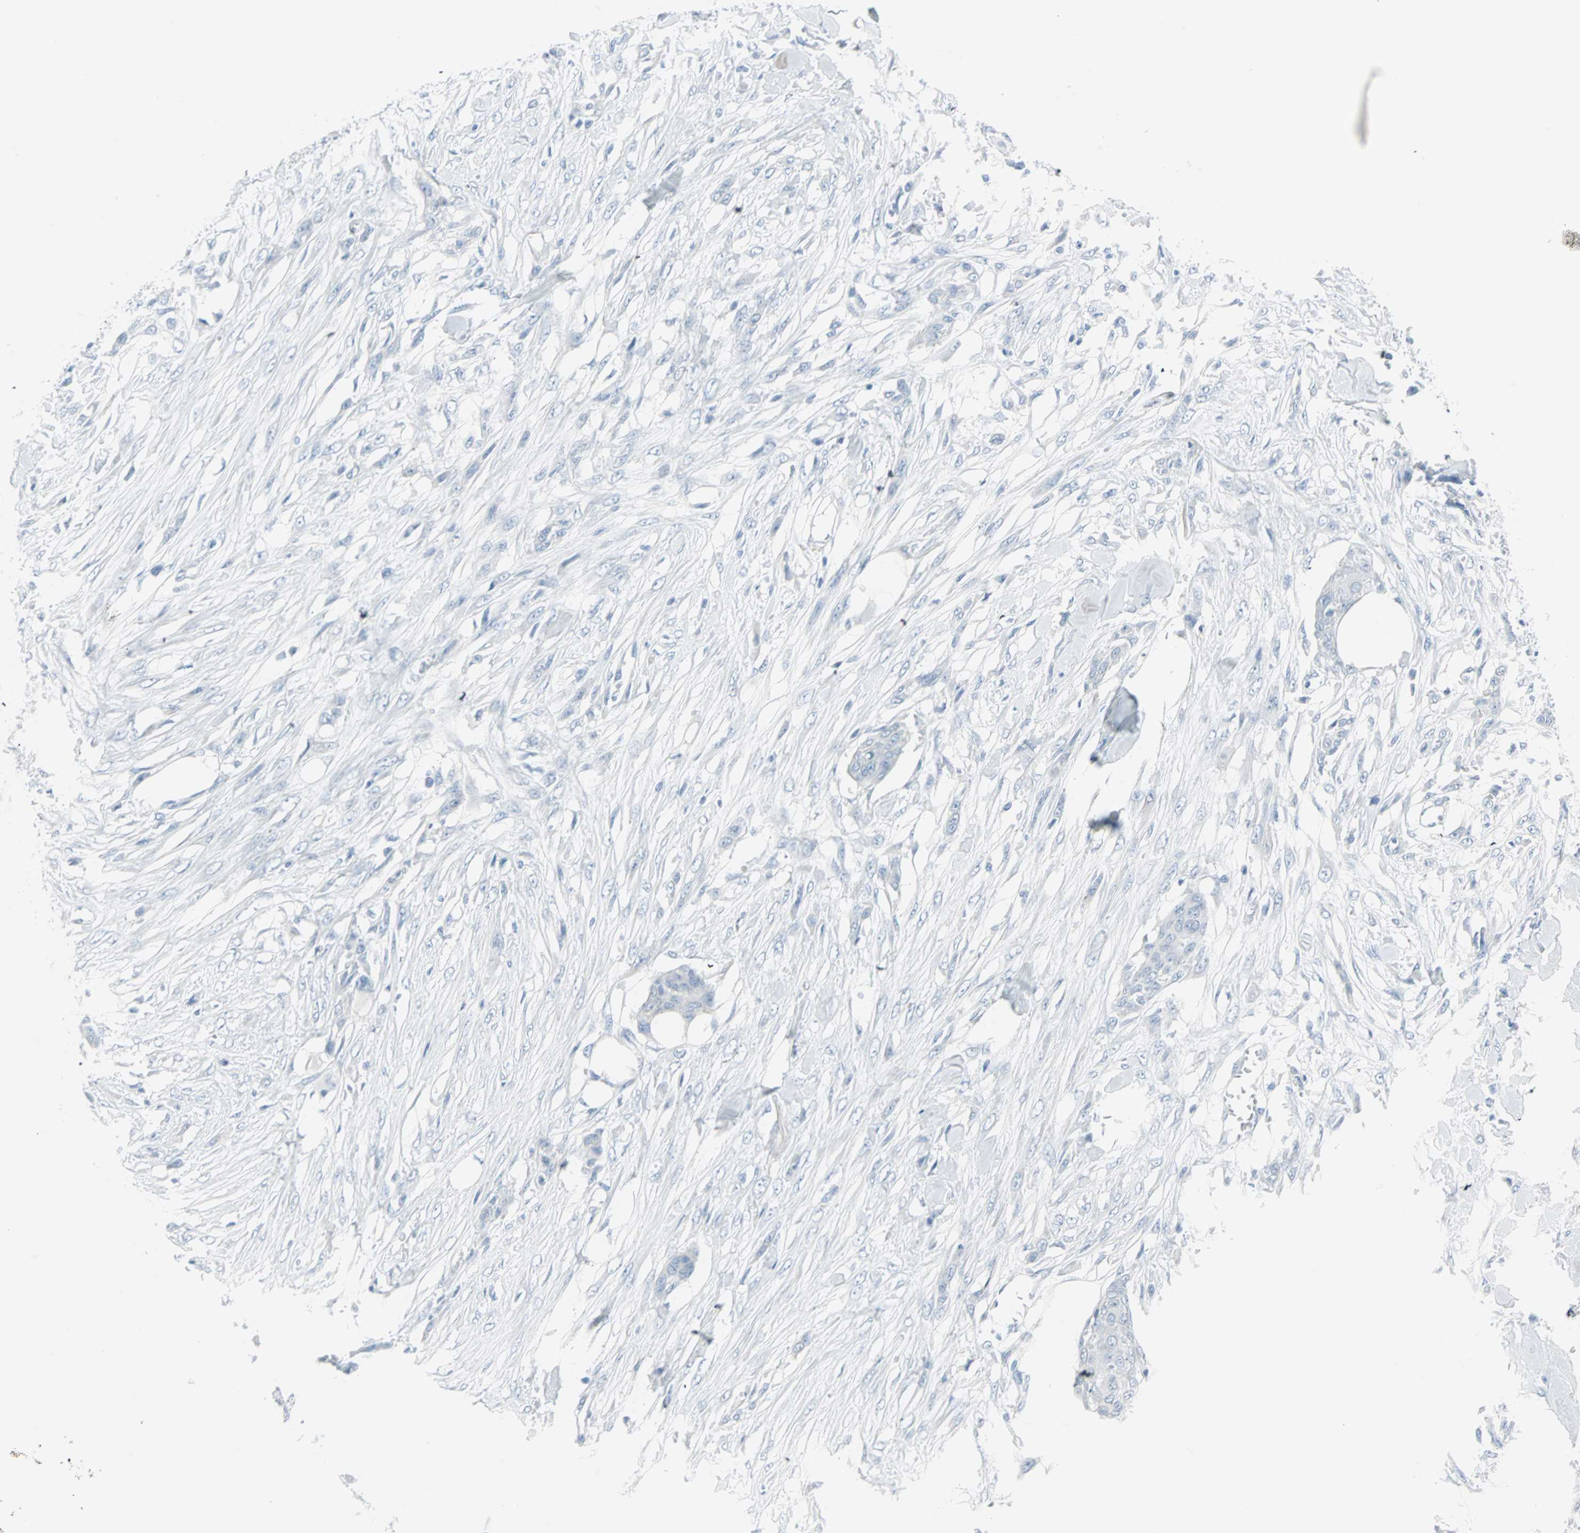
{"staining": {"intensity": "negative", "quantity": "none", "location": "none"}, "tissue": "skin cancer", "cell_type": "Tumor cells", "image_type": "cancer", "snomed": [{"axis": "morphology", "description": "Squamous cell carcinoma, NOS"}, {"axis": "topography", "description": "Skin"}], "caption": "High magnification brightfield microscopy of skin cancer (squamous cell carcinoma) stained with DAB (3,3'-diaminobenzidine) (brown) and counterstained with hematoxylin (blue): tumor cells show no significant staining. (Stains: DAB immunohistochemistry with hematoxylin counter stain, Microscopy: brightfield microscopy at high magnification).", "gene": "STX1A", "patient": {"sex": "female", "age": 59}}